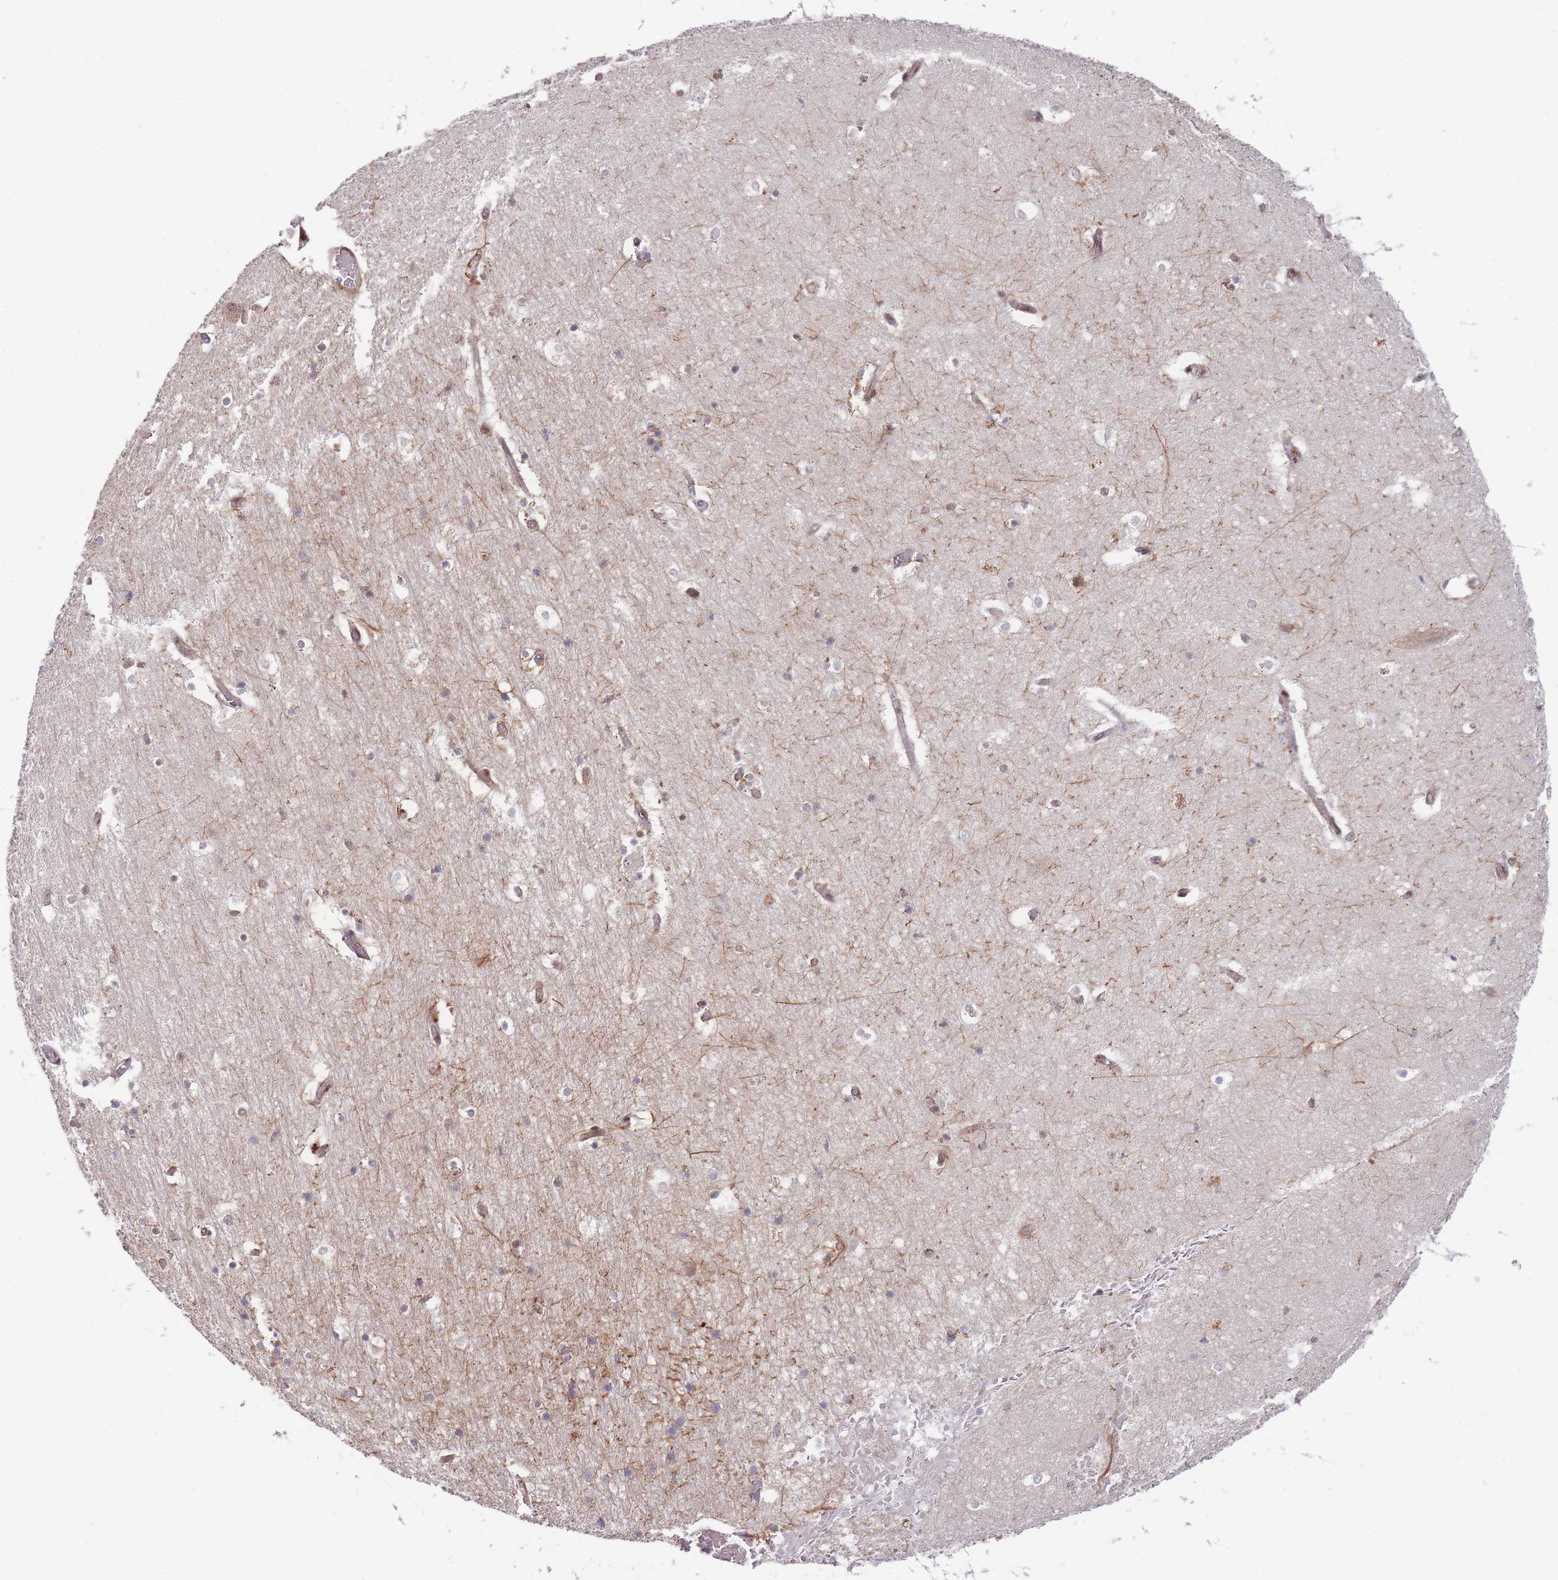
{"staining": {"intensity": "strong", "quantity": "25%-75%", "location": "cytoplasmic/membranous"}, "tissue": "hippocampus", "cell_type": "Glial cells", "image_type": "normal", "snomed": [{"axis": "morphology", "description": "Normal tissue, NOS"}, {"axis": "topography", "description": "Hippocampus"}], "caption": "Hippocampus stained with DAB immunohistochemistry (IHC) shows high levels of strong cytoplasmic/membranous positivity in about 25%-75% of glial cells.", "gene": "BOD1L1", "patient": {"sex": "female", "age": 52}}